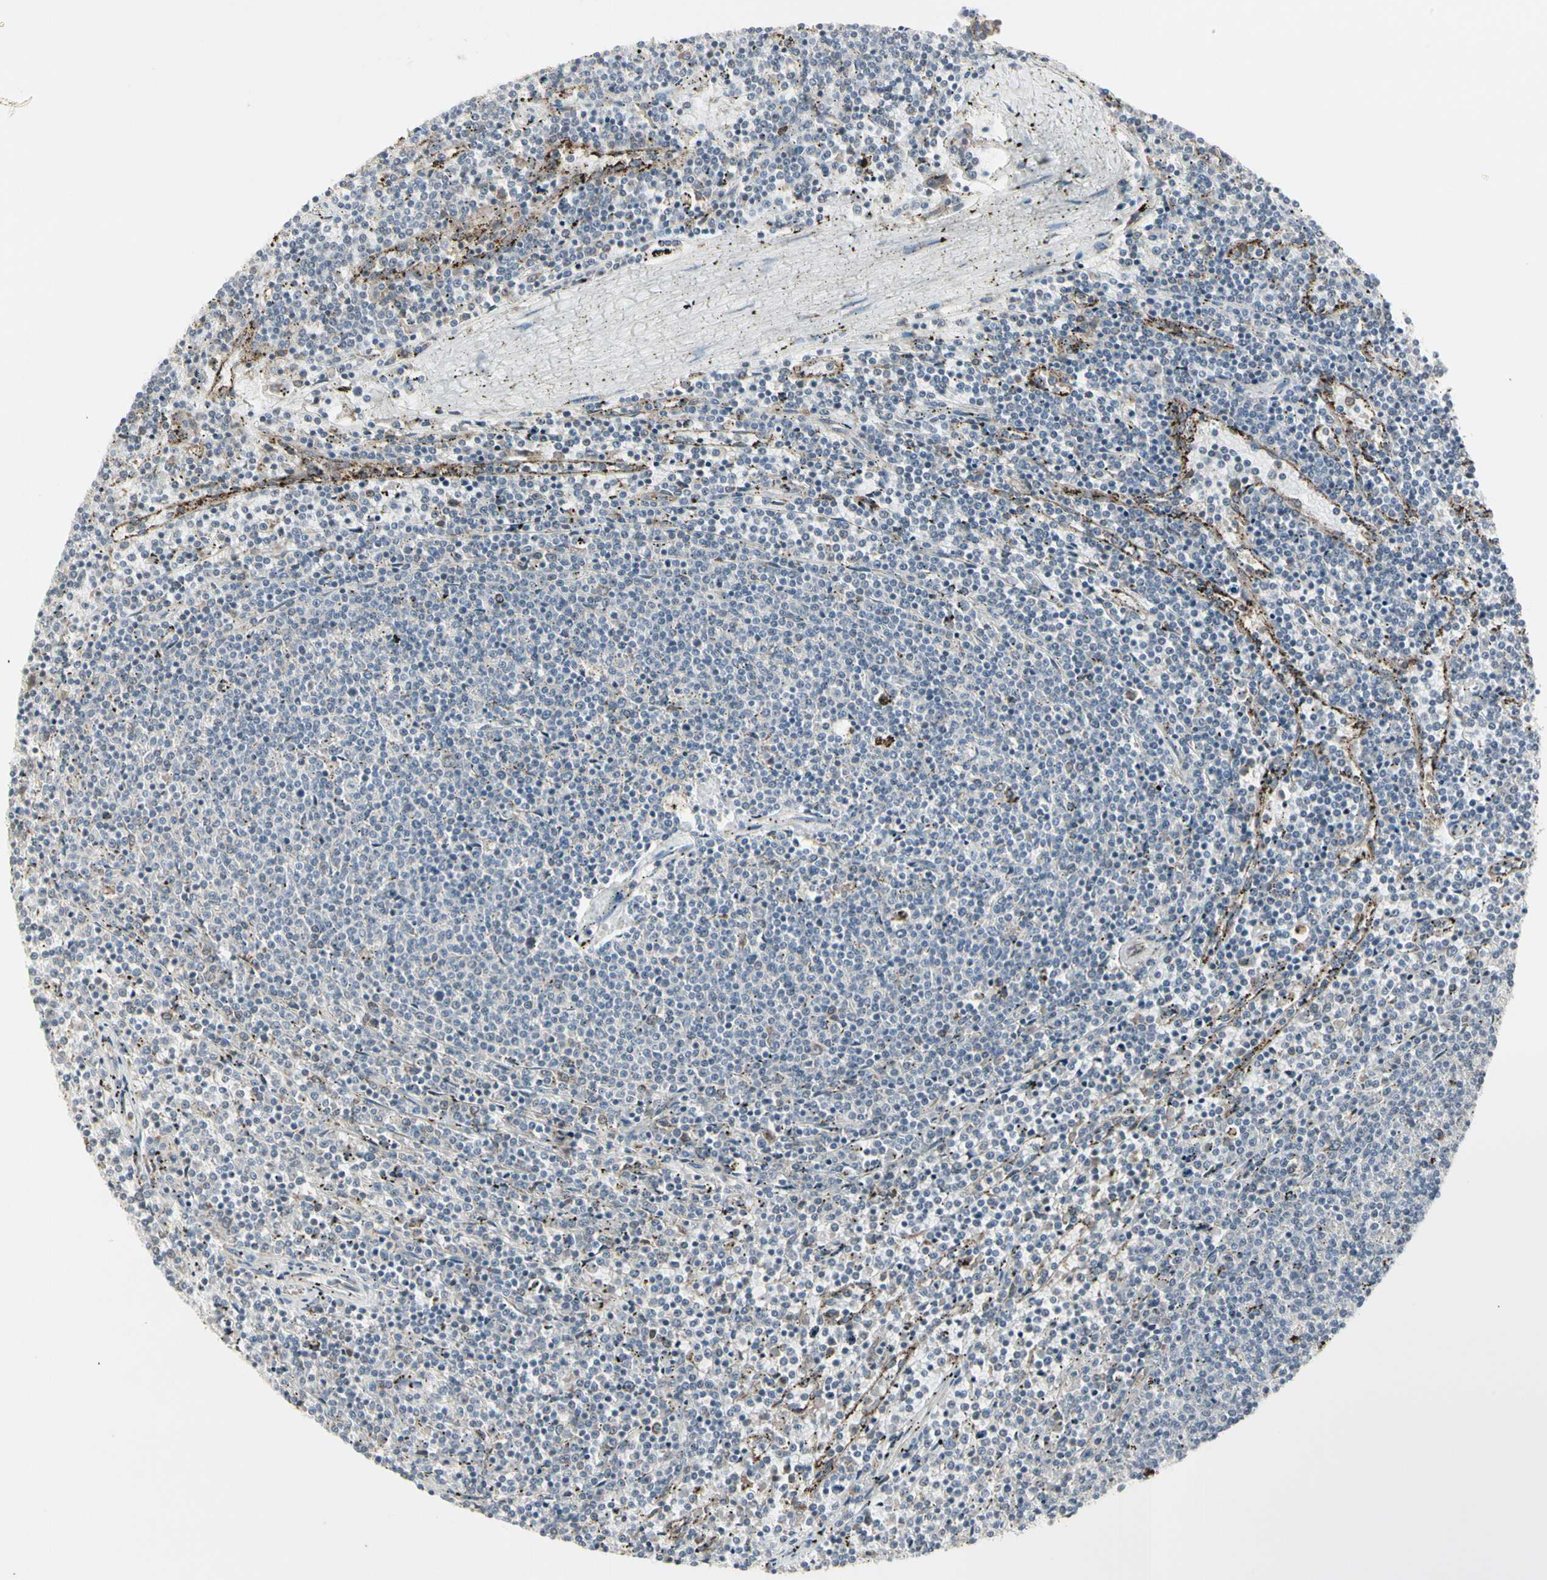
{"staining": {"intensity": "negative", "quantity": "none", "location": "none"}, "tissue": "lymphoma", "cell_type": "Tumor cells", "image_type": "cancer", "snomed": [{"axis": "morphology", "description": "Malignant lymphoma, non-Hodgkin's type, Low grade"}, {"axis": "topography", "description": "Spleen"}], "caption": "An IHC photomicrograph of lymphoma is shown. There is no staining in tumor cells of lymphoma. (DAB immunohistochemistry with hematoxylin counter stain).", "gene": "GRN", "patient": {"sex": "female", "age": 50}}